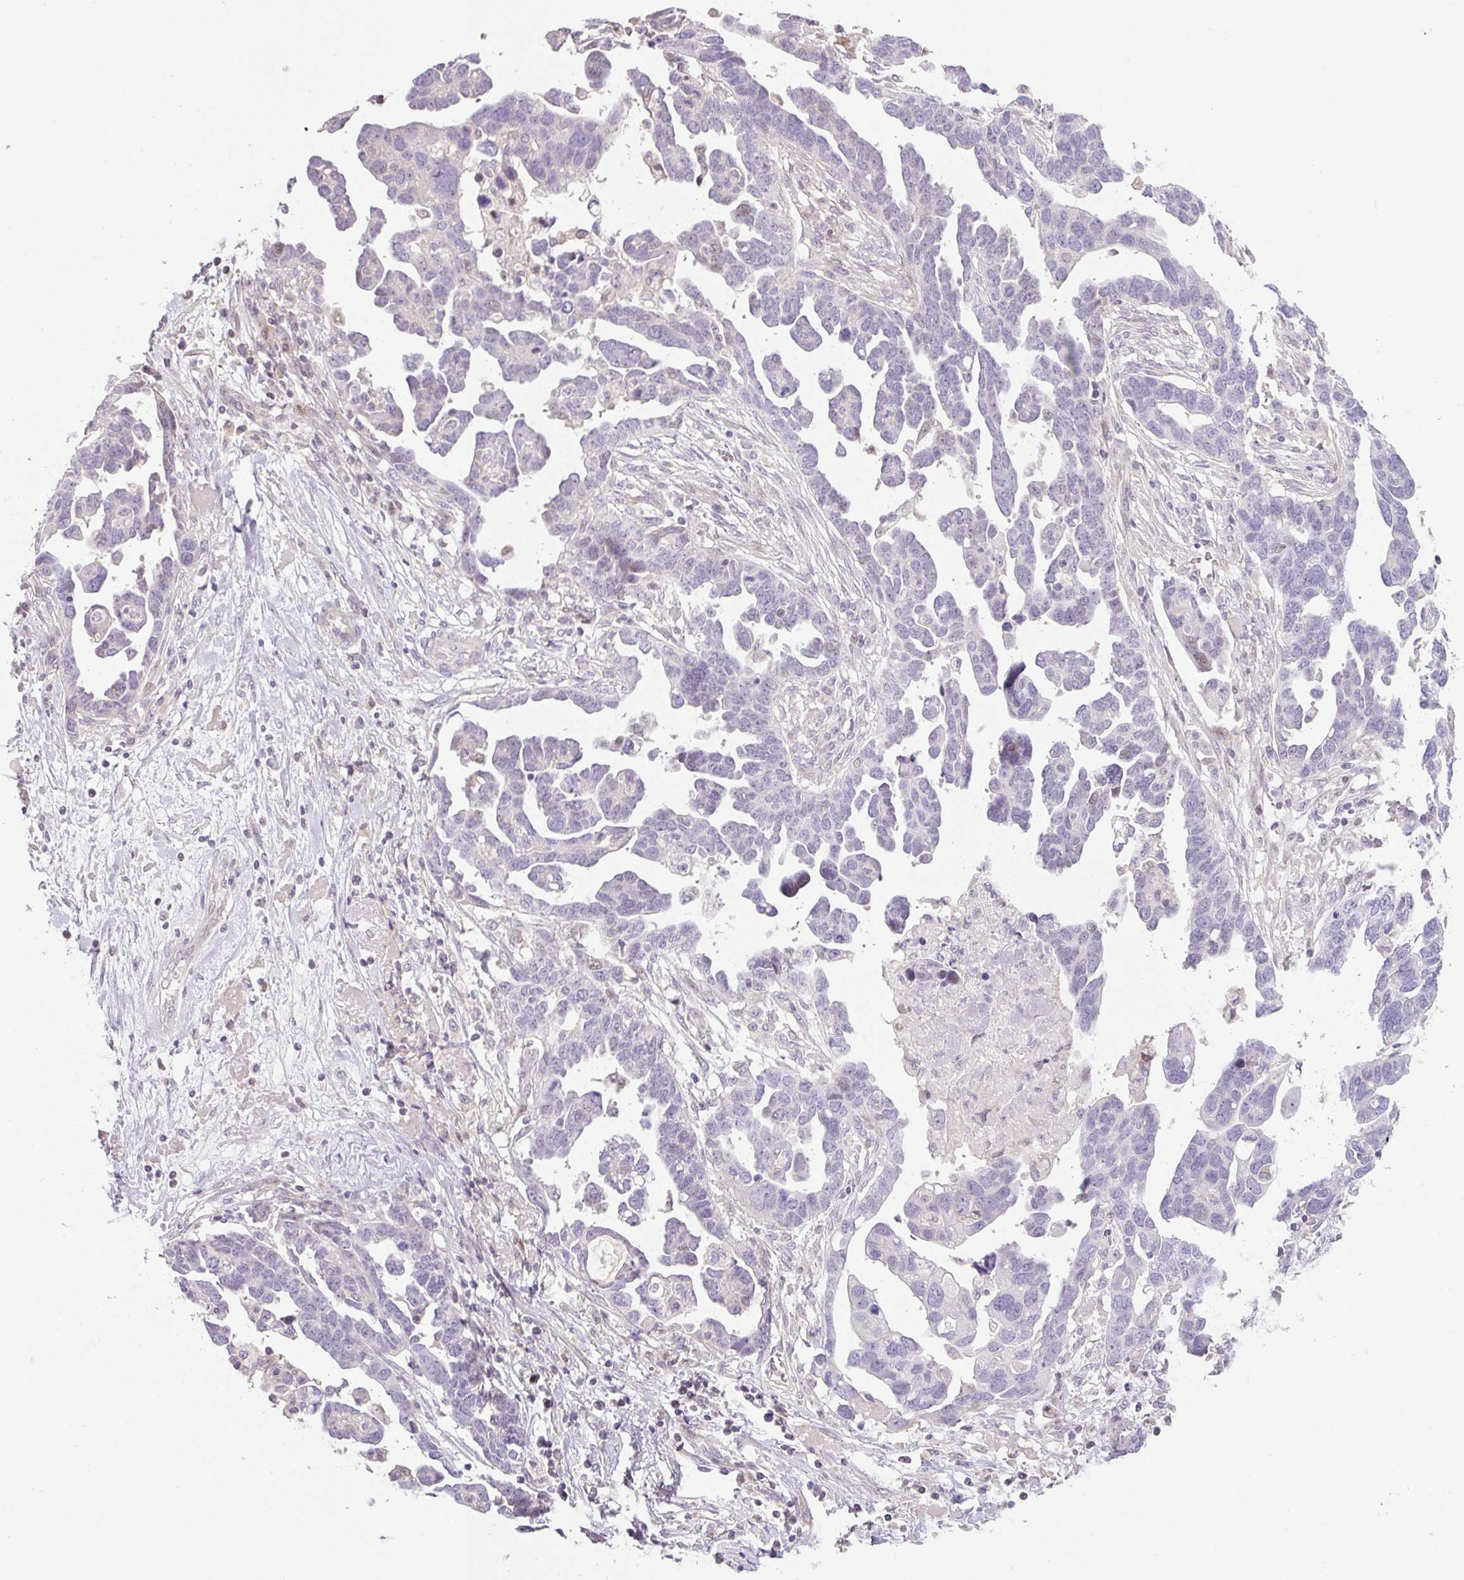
{"staining": {"intensity": "negative", "quantity": "none", "location": "none"}, "tissue": "ovarian cancer", "cell_type": "Tumor cells", "image_type": "cancer", "snomed": [{"axis": "morphology", "description": "Cystadenocarcinoma, serous, NOS"}, {"axis": "topography", "description": "Ovary"}], "caption": "Immunohistochemical staining of human ovarian serous cystadenocarcinoma exhibits no significant staining in tumor cells.", "gene": "ZNF552", "patient": {"sex": "female", "age": 54}}